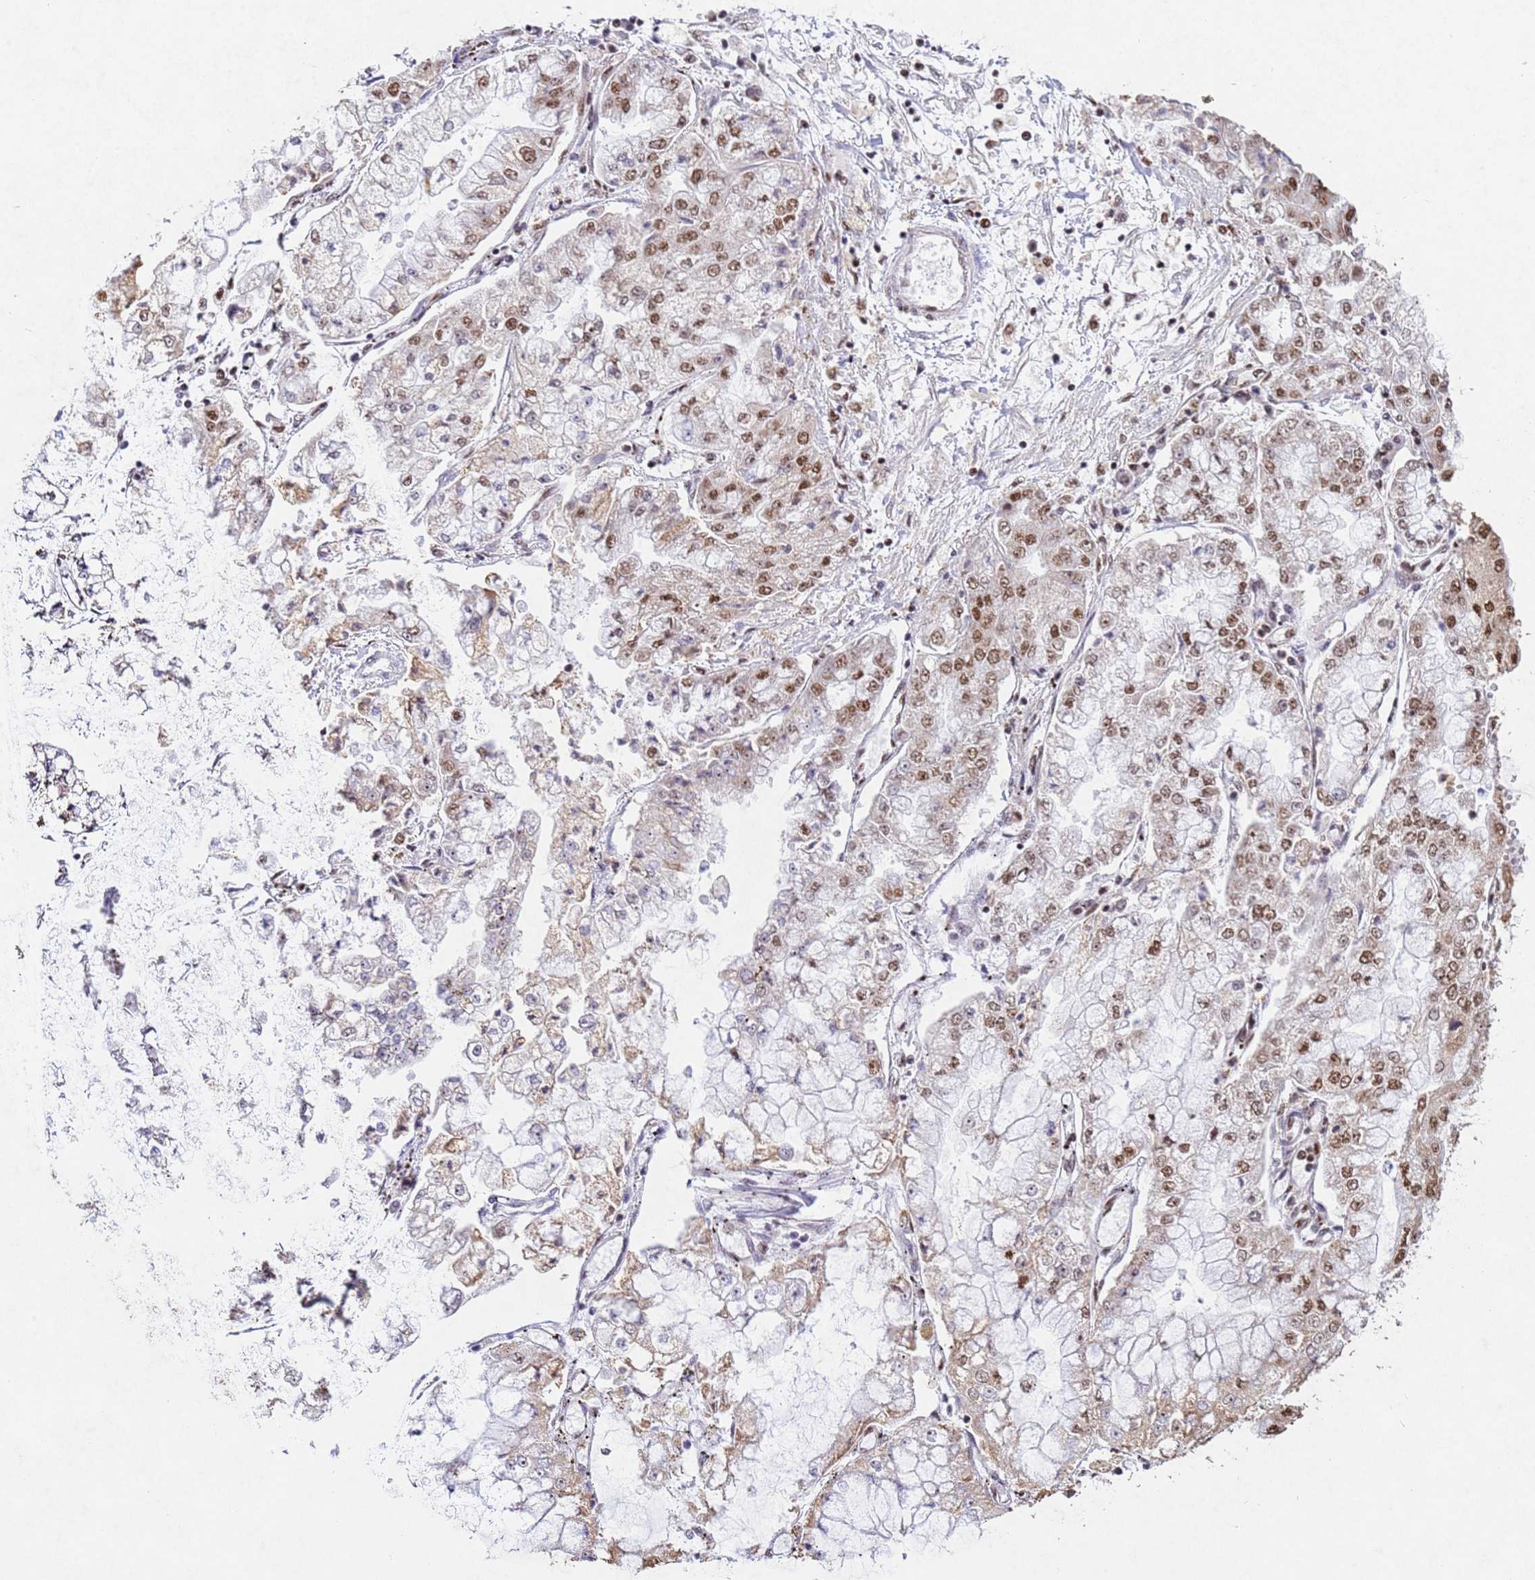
{"staining": {"intensity": "moderate", "quantity": "25%-75%", "location": "nuclear"}, "tissue": "stomach cancer", "cell_type": "Tumor cells", "image_type": "cancer", "snomed": [{"axis": "morphology", "description": "Adenocarcinoma, NOS"}, {"axis": "topography", "description": "Stomach"}], "caption": "IHC of human stomach cancer shows medium levels of moderate nuclear expression in approximately 25%-75% of tumor cells.", "gene": "ESF1", "patient": {"sex": "male", "age": 76}}